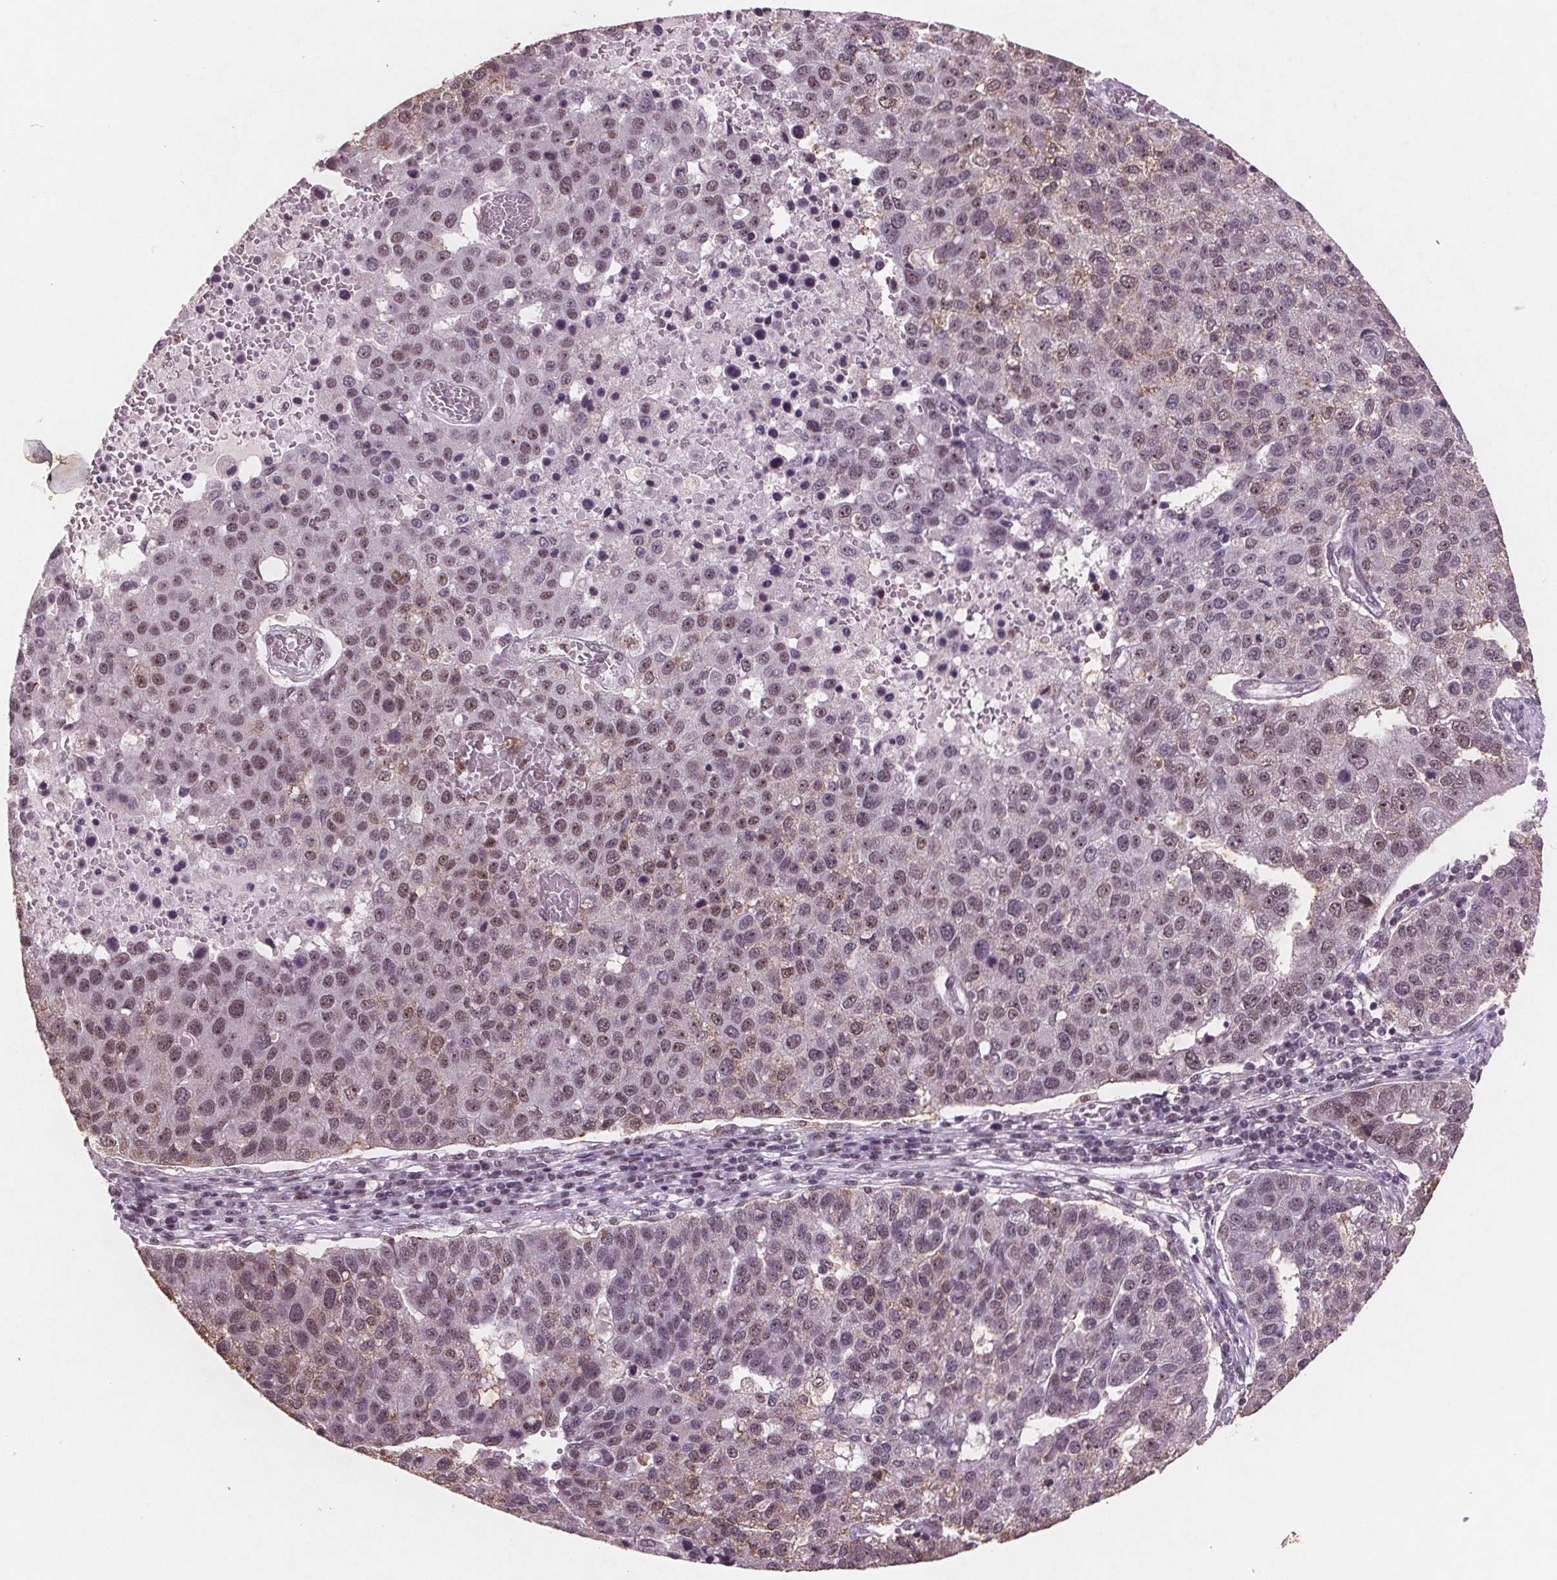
{"staining": {"intensity": "weak", "quantity": ">75%", "location": "nuclear"}, "tissue": "pancreatic cancer", "cell_type": "Tumor cells", "image_type": "cancer", "snomed": [{"axis": "morphology", "description": "Adenocarcinoma, NOS"}, {"axis": "topography", "description": "Pancreas"}], "caption": "Human pancreatic cancer stained with a brown dye reveals weak nuclear positive positivity in about >75% of tumor cells.", "gene": "RPS6KA2", "patient": {"sex": "female", "age": 61}}